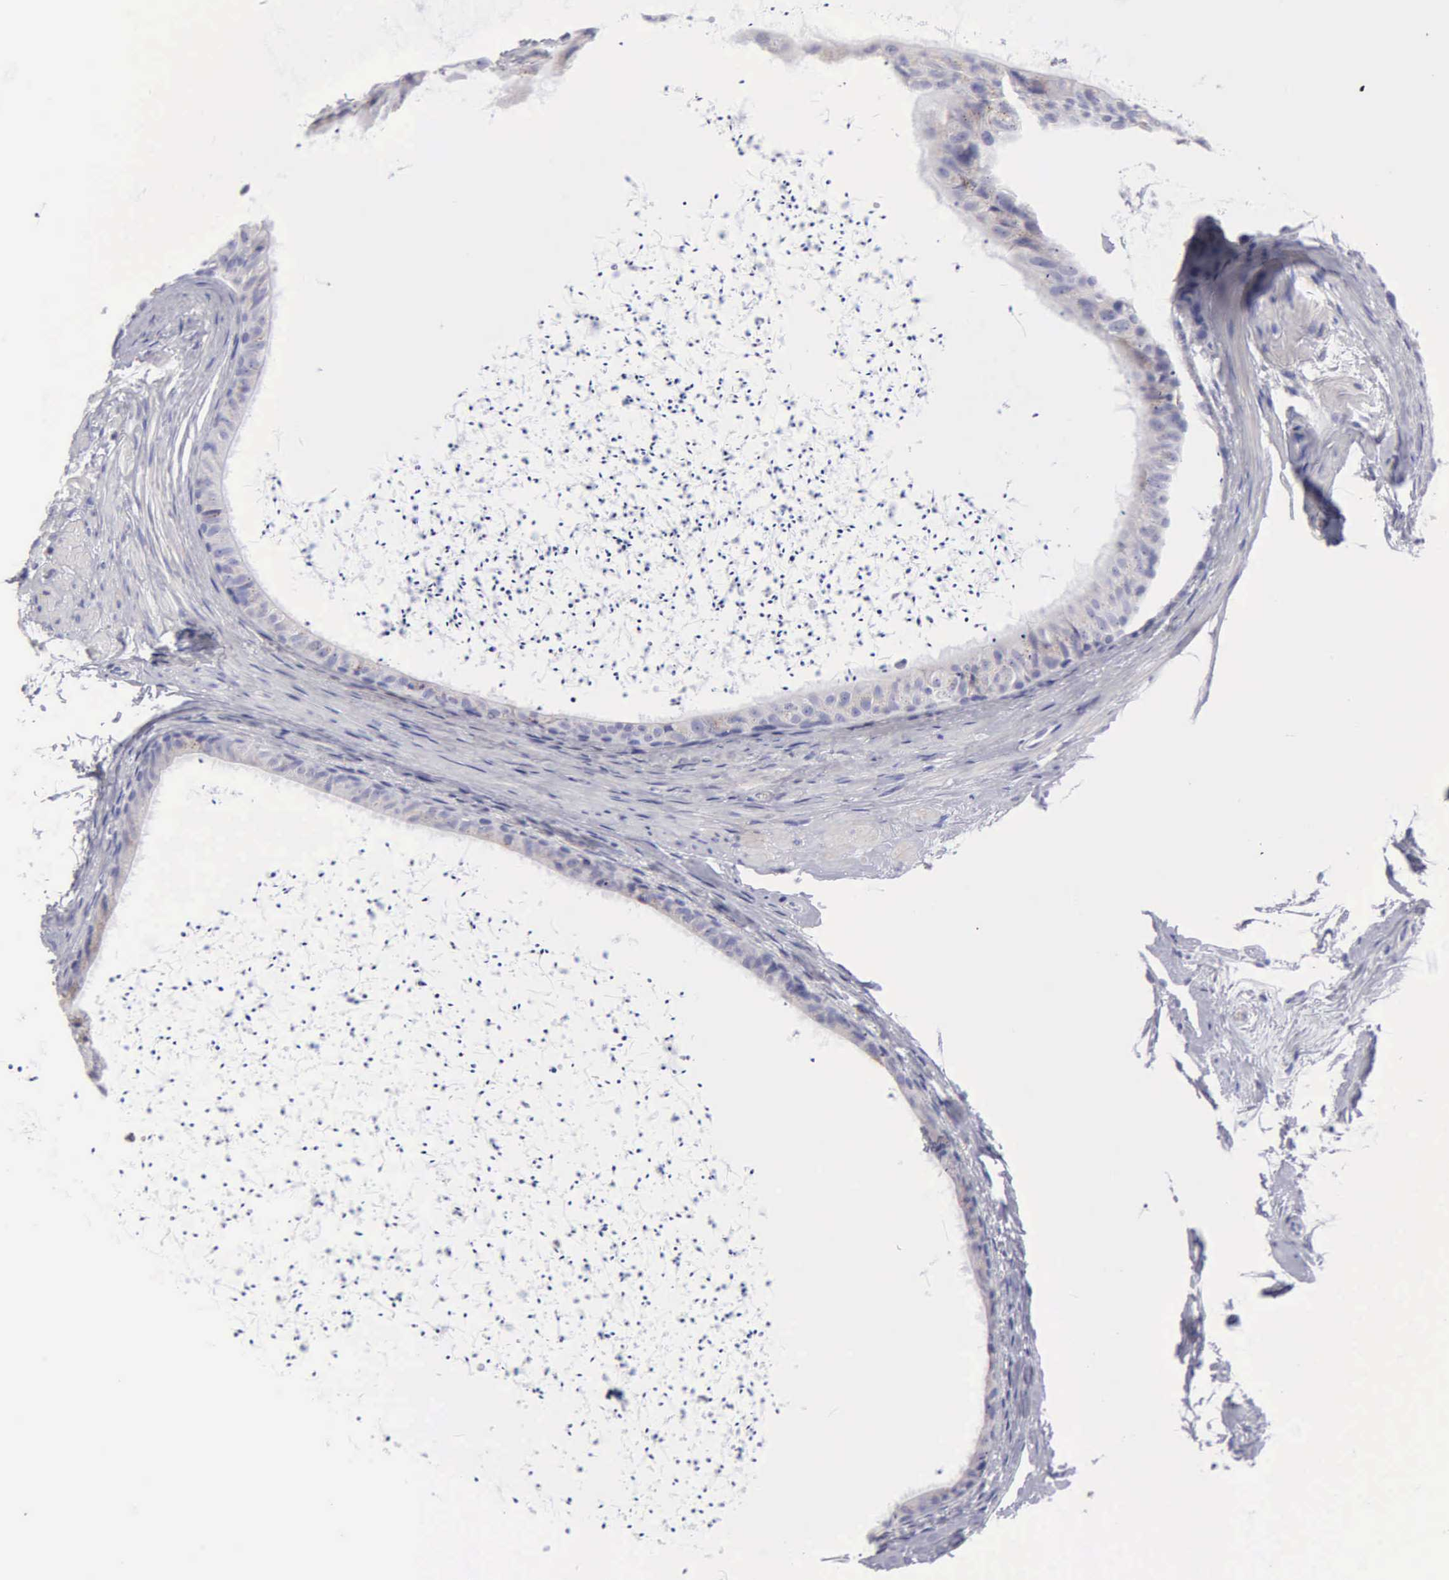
{"staining": {"intensity": "negative", "quantity": "none", "location": "none"}, "tissue": "epididymis", "cell_type": "Glandular cells", "image_type": "normal", "snomed": [{"axis": "morphology", "description": "Normal tissue, NOS"}, {"axis": "topography", "description": "Epididymis"}], "caption": "Image shows no significant protein staining in glandular cells of unremarkable epididymis. (DAB immunohistochemistry visualized using brightfield microscopy, high magnification).", "gene": "TYRP1", "patient": {"sex": "male", "age": 77}}